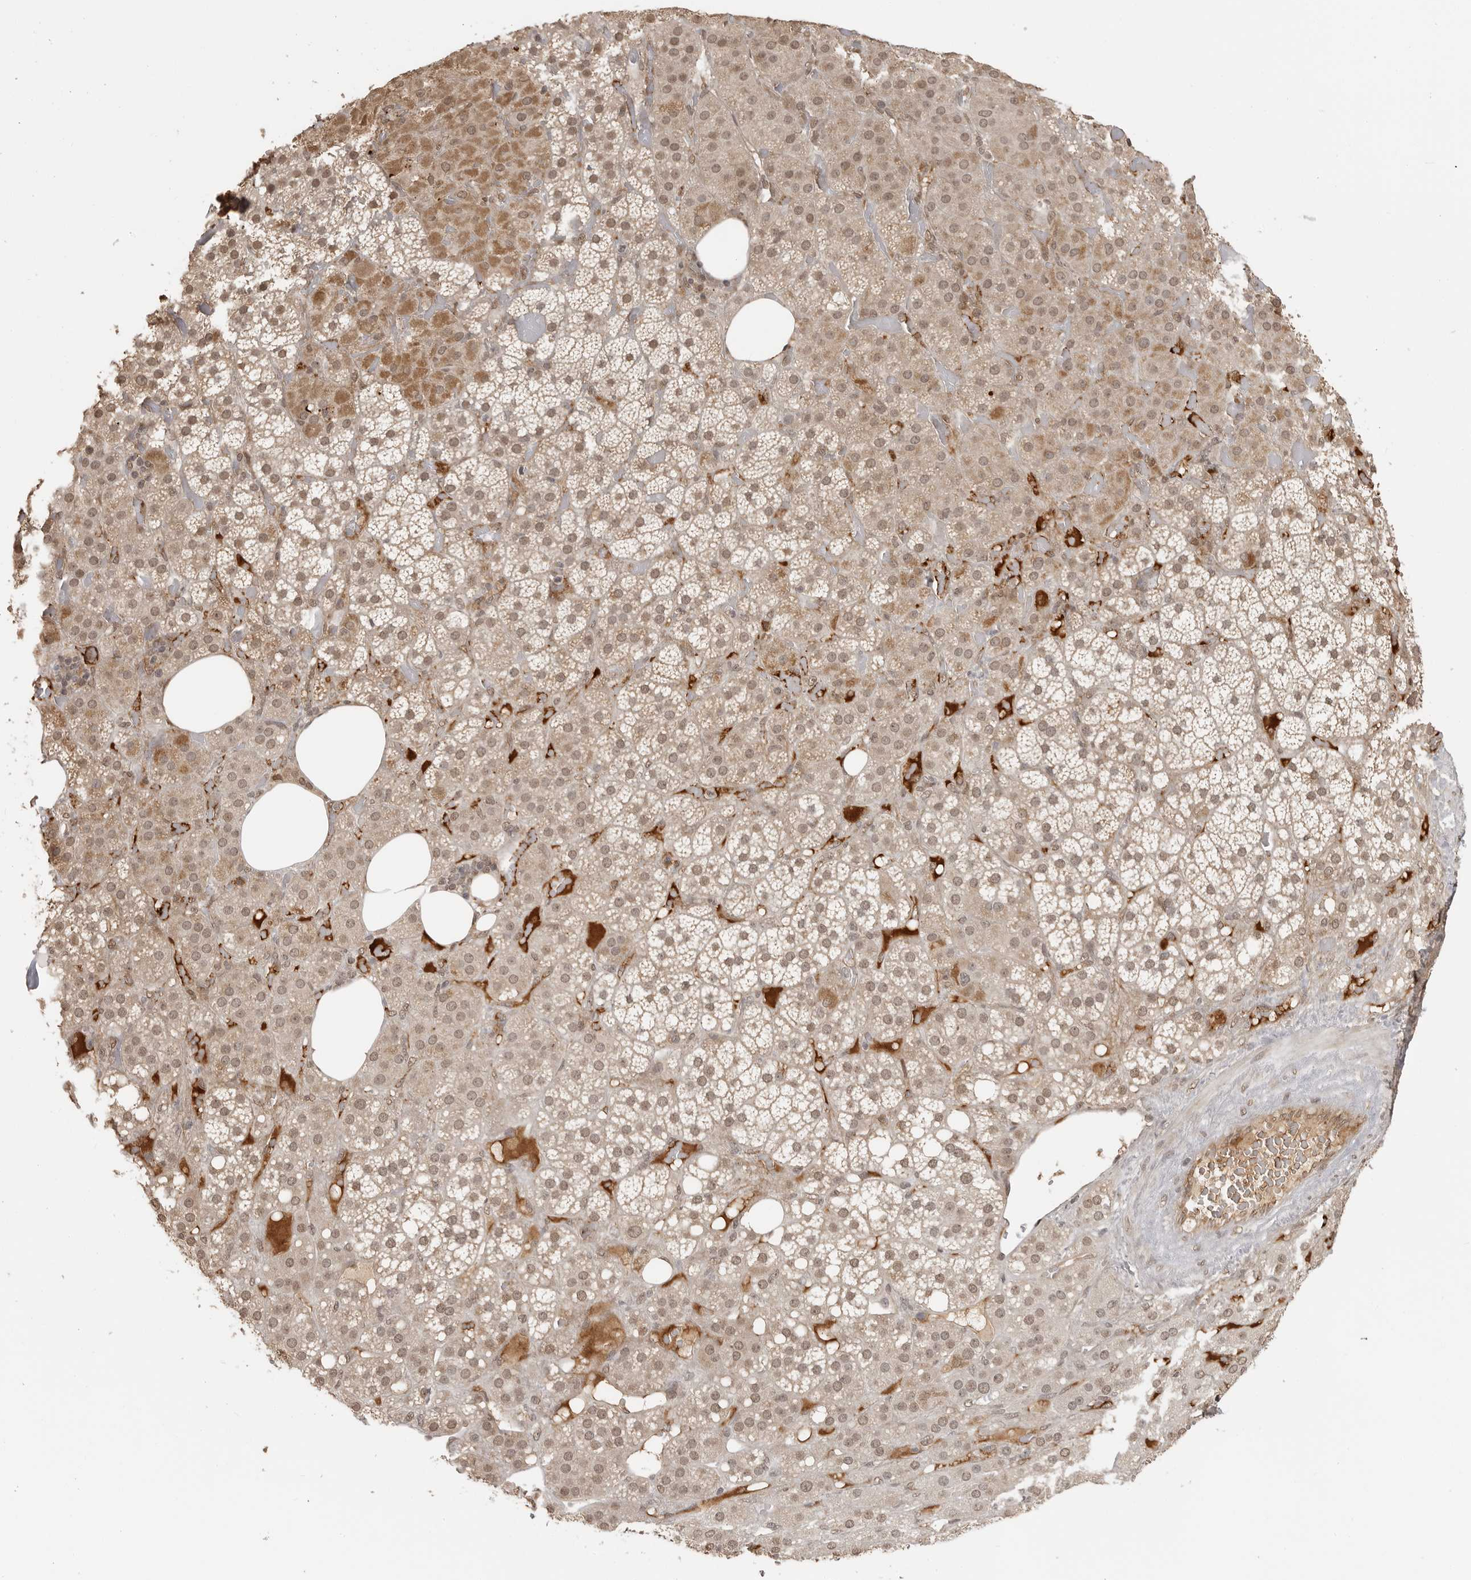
{"staining": {"intensity": "moderate", "quantity": ">75%", "location": "cytoplasmic/membranous,nuclear"}, "tissue": "adrenal gland", "cell_type": "Glandular cells", "image_type": "normal", "snomed": [{"axis": "morphology", "description": "Normal tissue, NOS"}, {"axis": "topography", "description": "Adrenal gland"}], "caption": "Benign adrenal gland shows moderate cytoplasmic/membranous,nuclear positivity in about >75% of glandular cells Nuclei are stained in blue..", "gene": "CLOCK", "patient": {"sex": "female", "age": 59}}